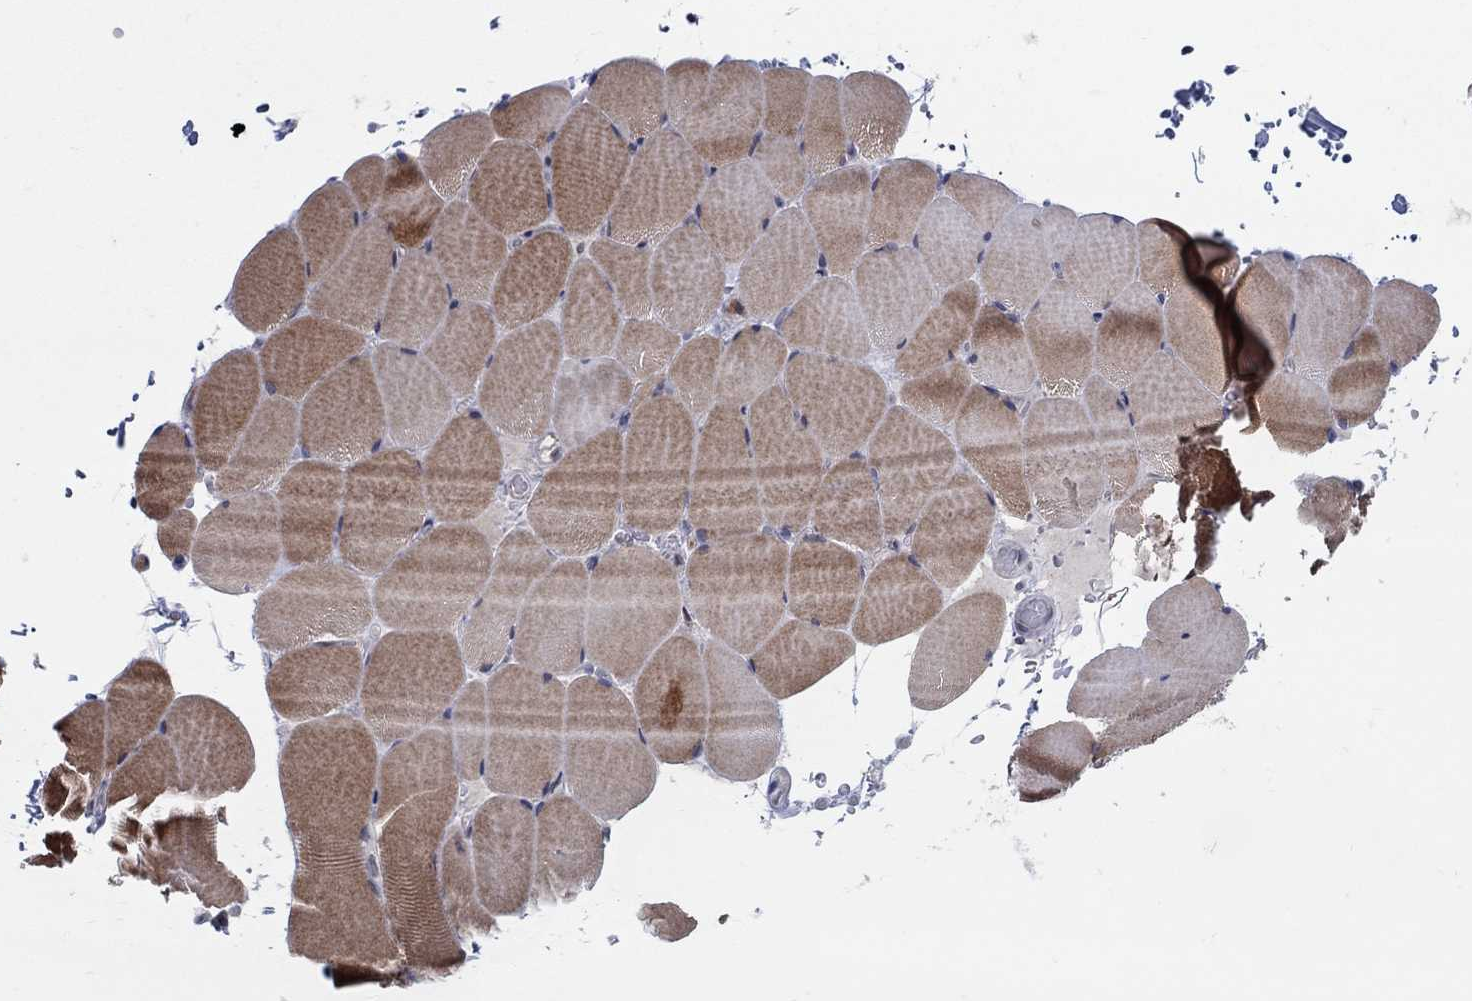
{"staining": {"intensity": "moderate", "quantity": "25%-75%", "location": "cytoplasmic/membranous"}, "tissue": "skeletal muscle", "cell_type": "Myocytes", "image_type": "normal", "snomed": [{"axis": "morphology", "description": "Normal tissue, NOS"}, {"axis": "topography", "description": "Skeletal muscle"}], "caption": "High-magnification brightfield microscopy of benign skeletal muscle stained with DAB (3,3'-diaminobenzidine) (brown) and counterstained with hematoxylin (blue). myocytes exhibit moderate cytoplasmic/membranous positivity is identified in about25%-75% of cells. The staining was performed using DAB (3,3'-diaminobenzidine) to visualize the protein expression in brown, while the nuclei were stained in blue with hematoxylin (Magnification: 20x).", "gene": "ZNHIT3", "patient": {"sex": "female", "age": 37}}